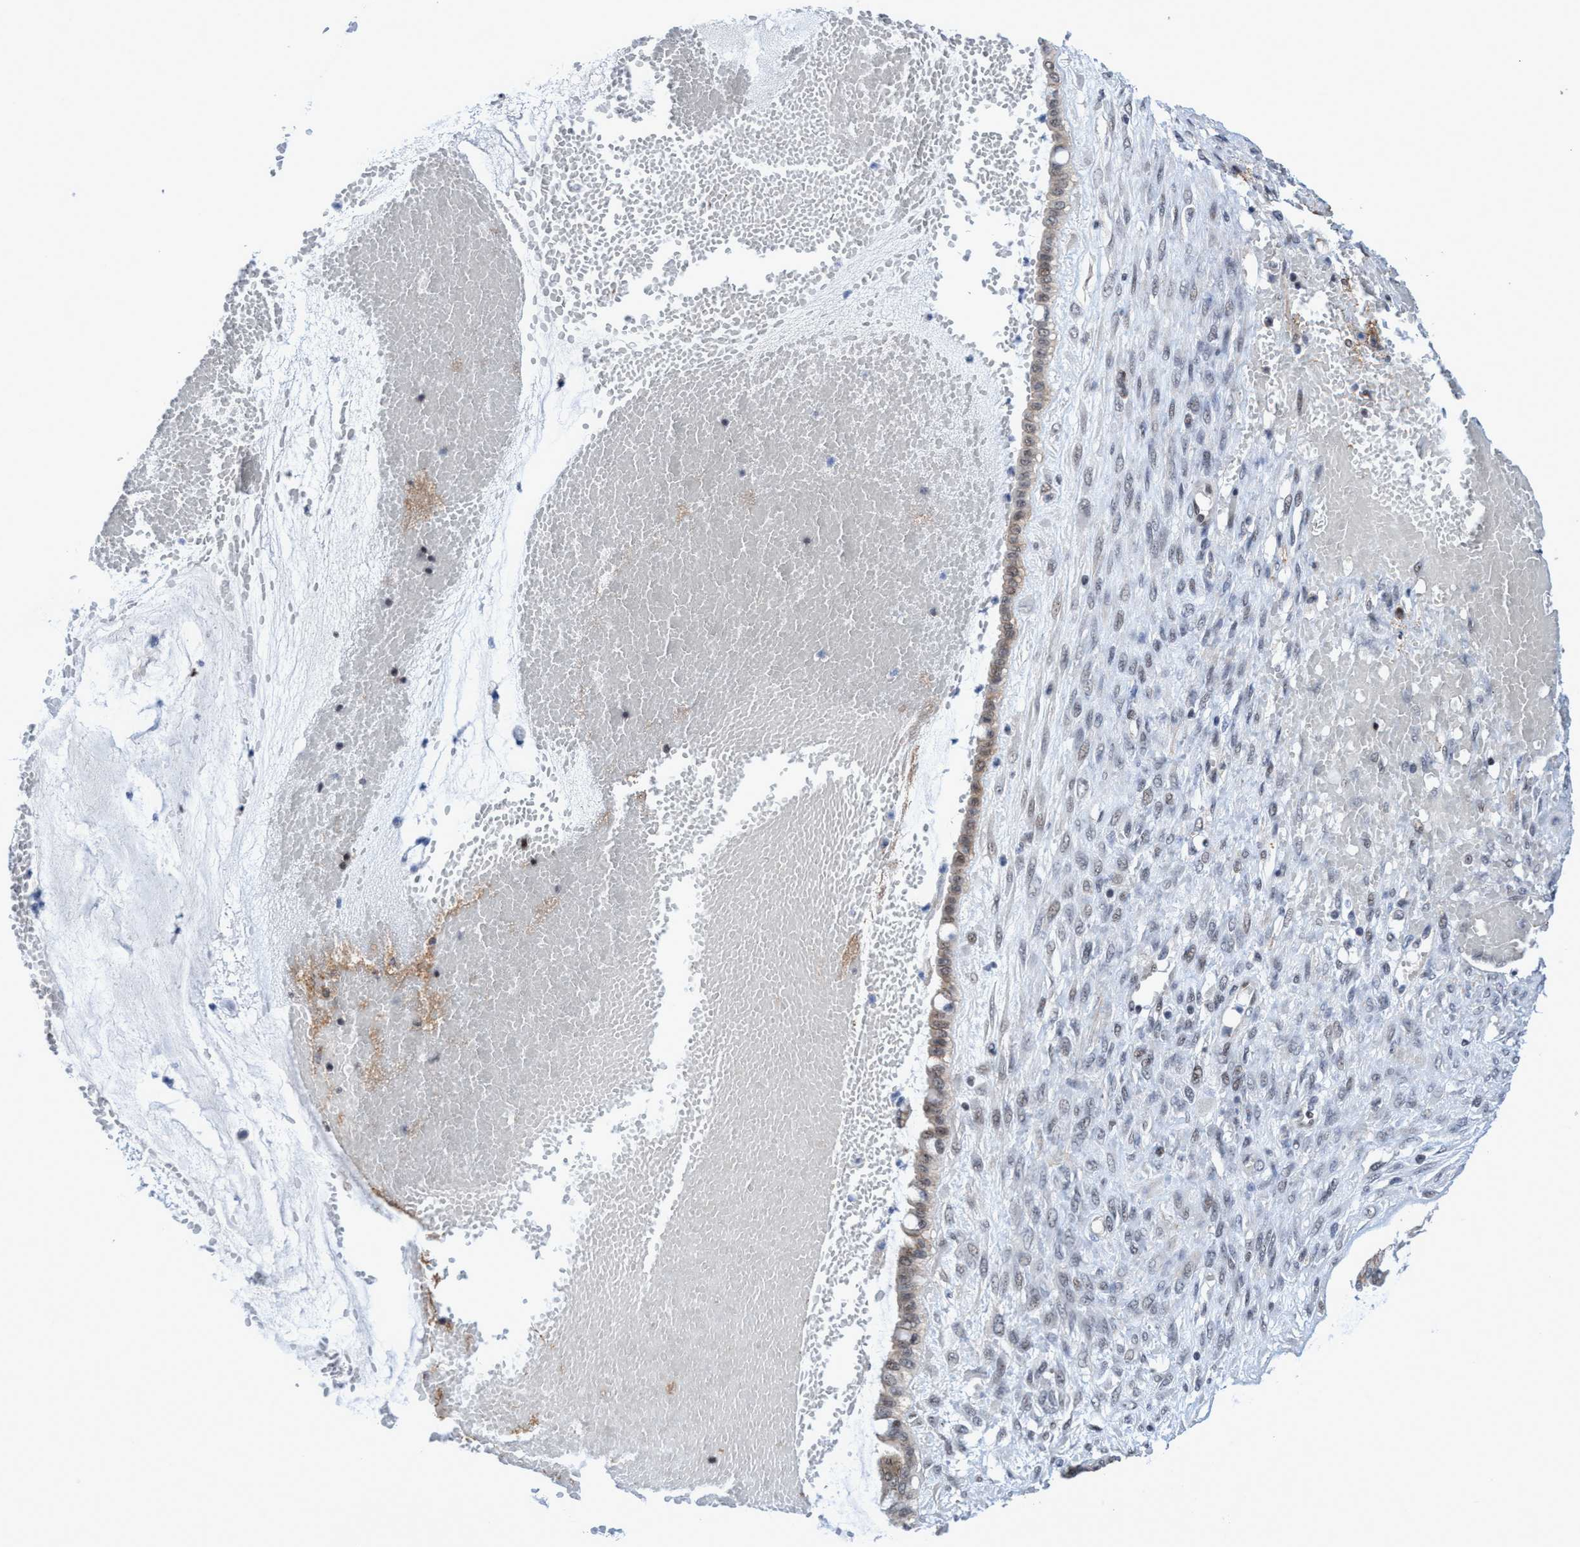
{"staining": {"intensity": "weak", "quantity": "<25%", "location": "cytoplasmic/membranous,nuclear"}, "tissue": "ovarian cancer", "cell_type": "Tumor cells", "image_type": "cancer", "snomed": [{"axis": "morphology", "description": "Cystadenocarcinoma, mucinous, NOS"}, {"axis": "topography", "description": "Ovary"}], "caption": "DAB immunohistochemical staining of ovarian cancer (mucinous cystadenocarcinoma) shows no significant expression in tumor cells.", "gene": "C9orf78", "patient": {"sex": "female", "age": 73}}